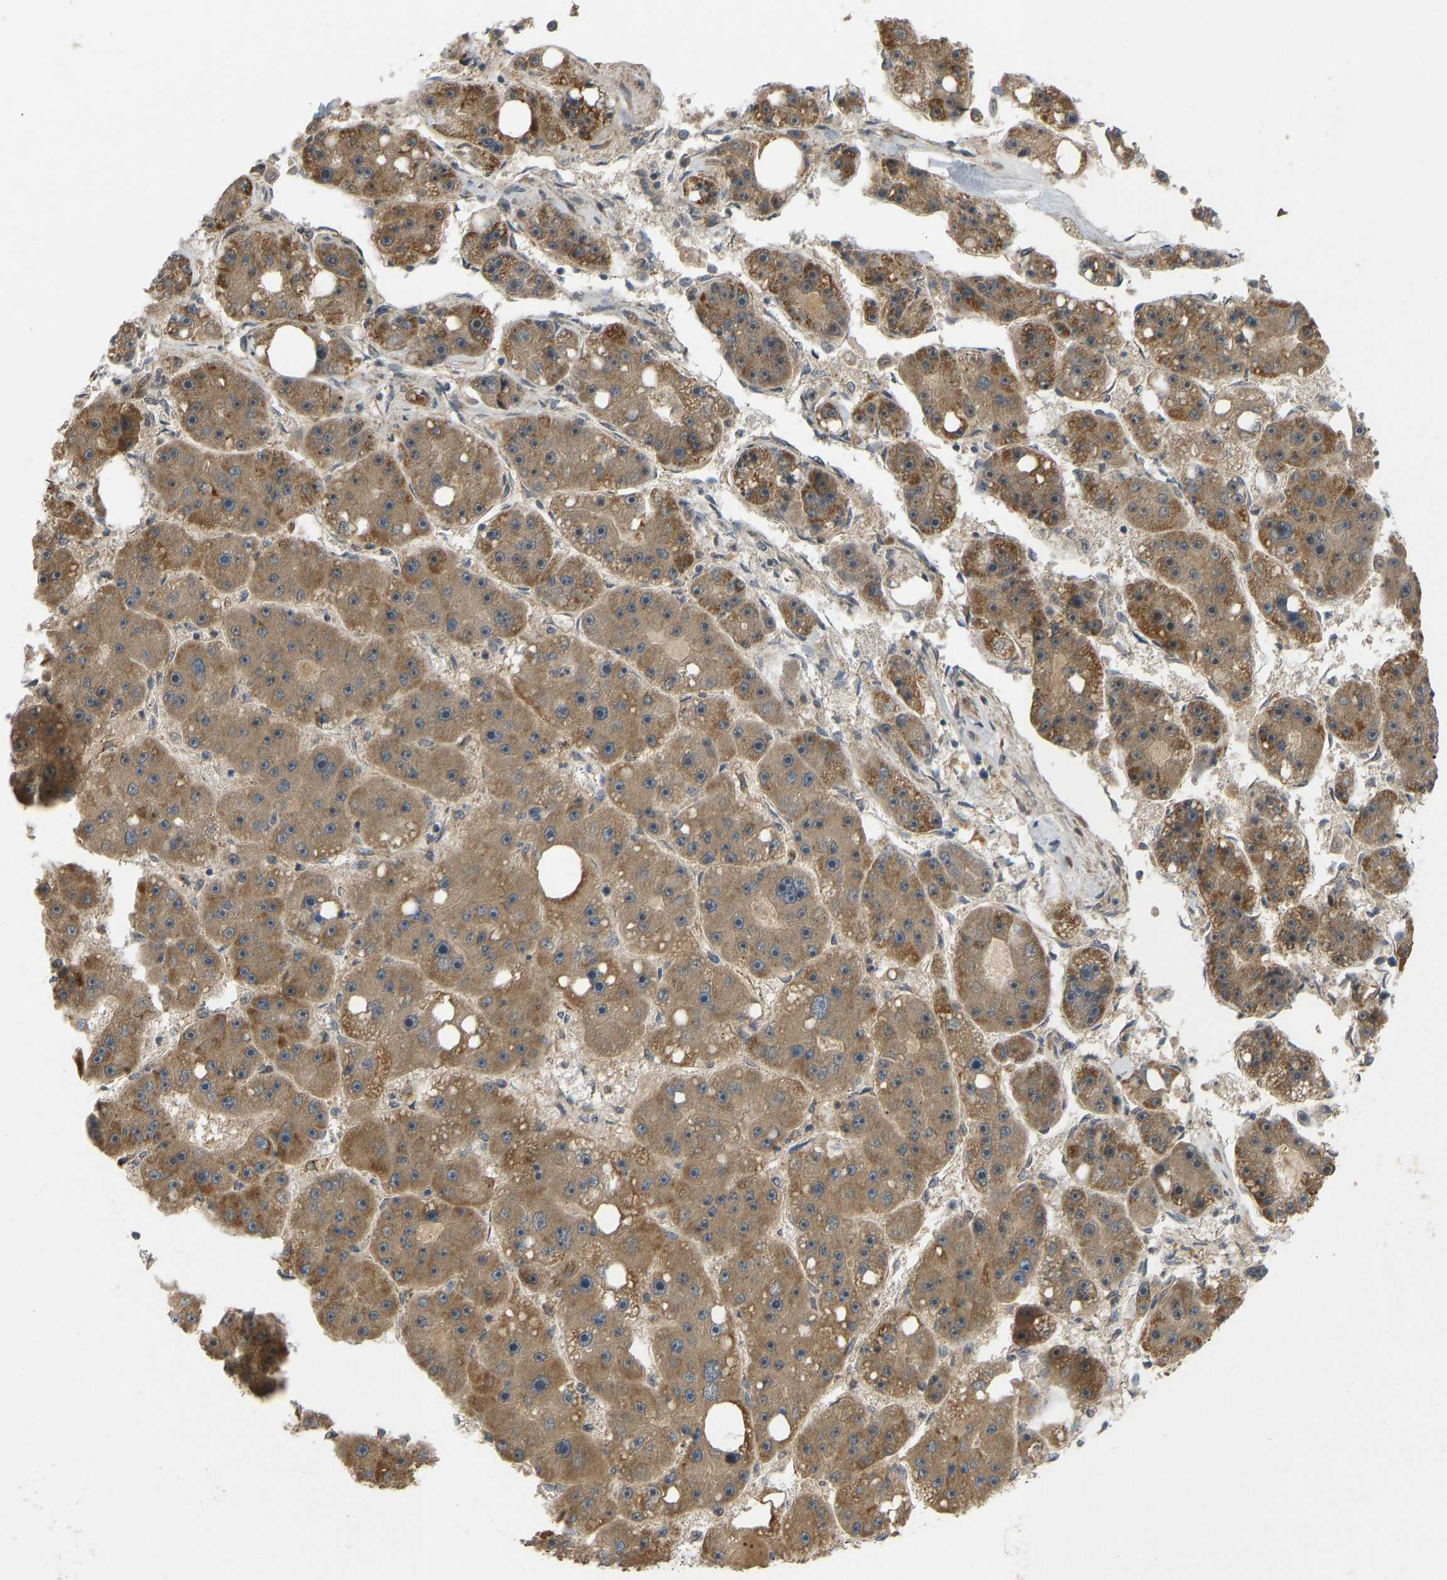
{"staining": {"intensity": "moderate", "quantity": ">75%", "location": "cytoplasmic/membranous"}, "tissue": "liver cancer", "cell_type": "Tumor cells", "image_type": "cancer", "snomed": [{"axis": "morphology", "description": "Carcinoma, Hepatocellular, NOS"}, {"axis": "topography", "description": "Liver"}], "caption": "A photomicrograph of human liver cancer (hepatocellular carcinoma) stained for a protein reveals moderate cytoplasmic/membranous brown staining in tumor cells.", "gene": "ACADS", "patient": {"sex": "female", "age": 61}}